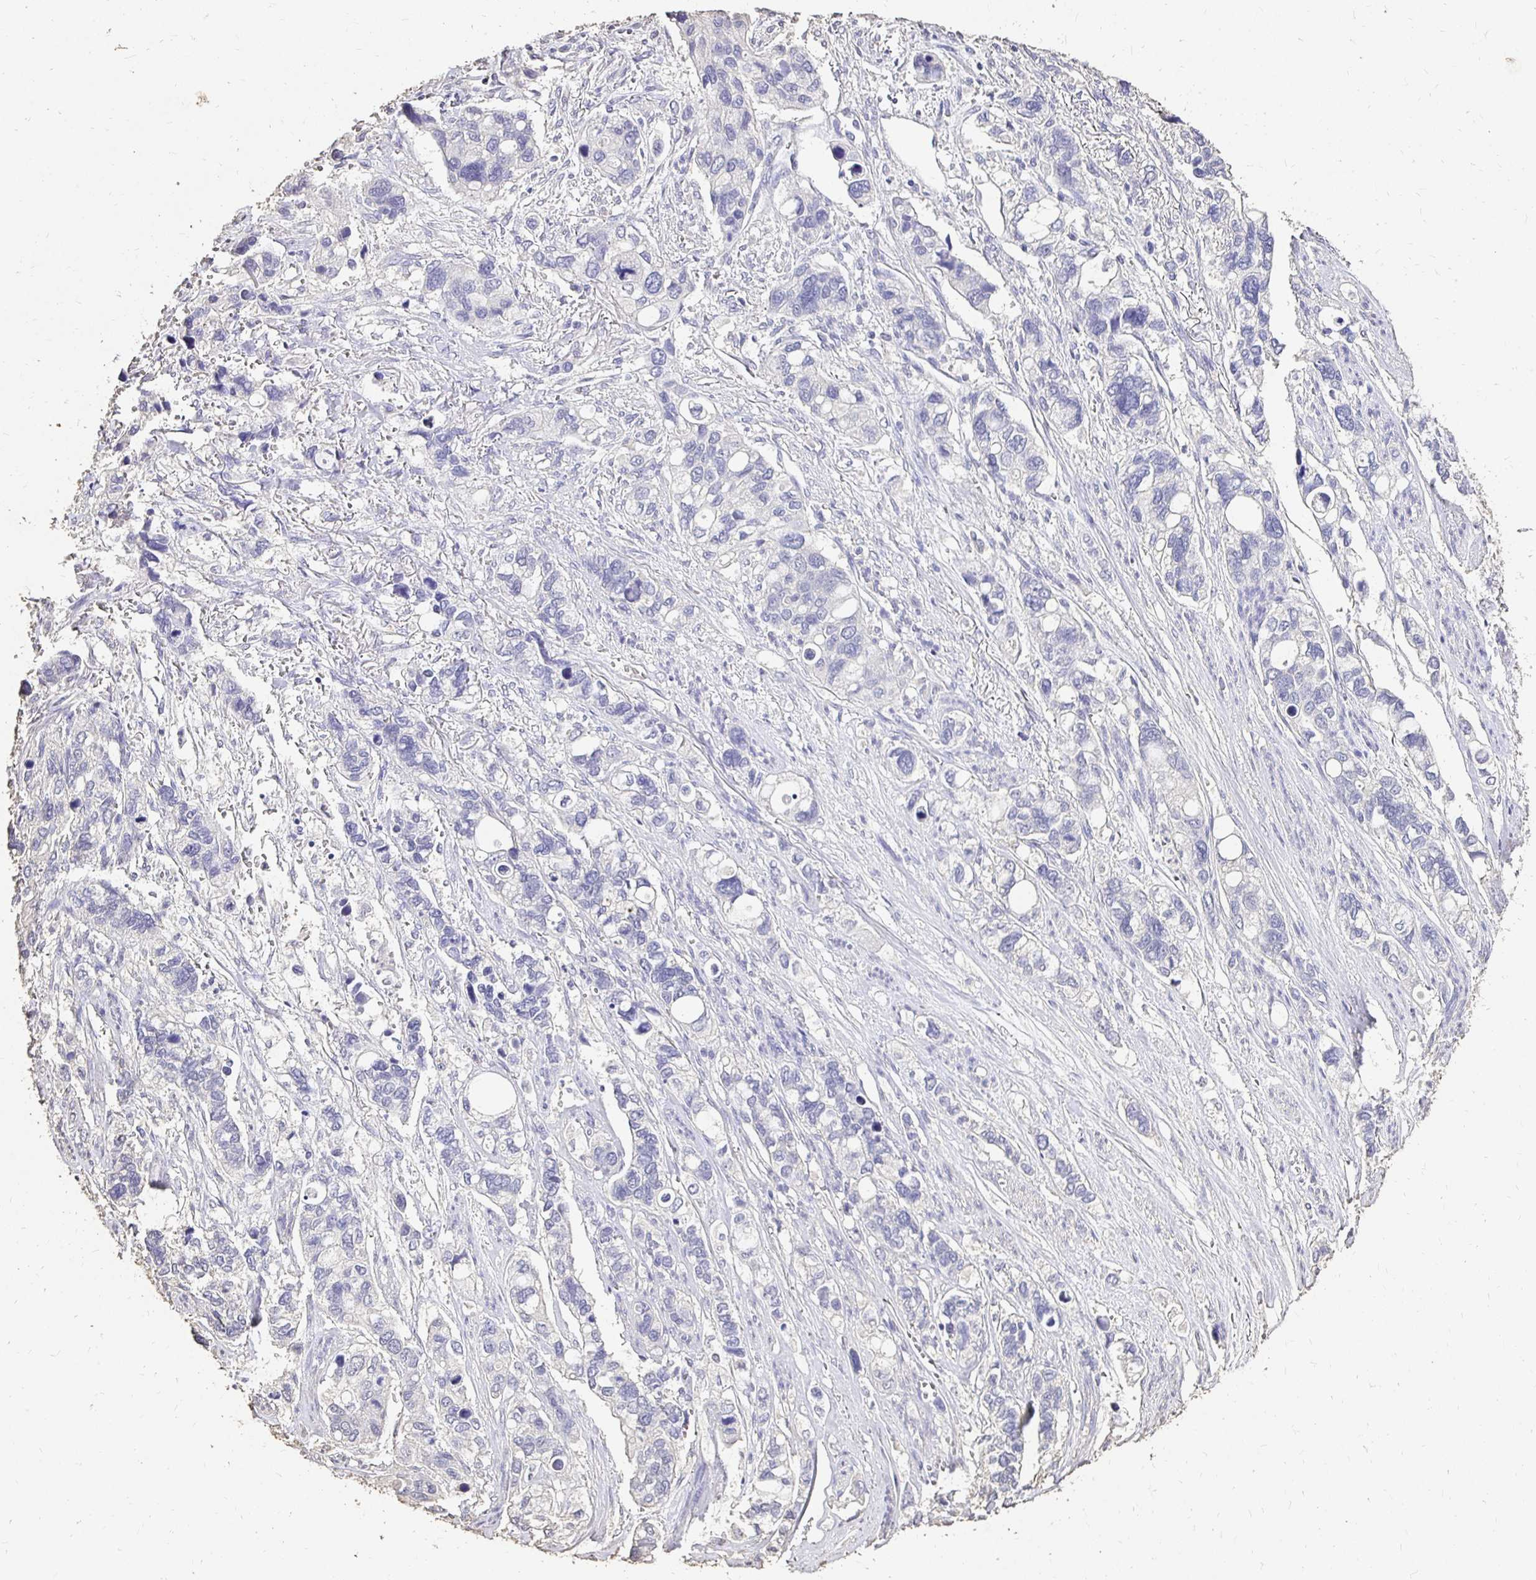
{"staining": {"intensity": "negative", "quantity": "none", "location": "none"}, "tissue": "stomach cancer", "cell_type": "Tumor cells", "image_type": "cancer", "snomed": [{"axis": "morphology", "description": "Adenocarcinoma, NOS"}, {"axis": "topography", "description": "Stomach, upper"}], "caption": "A photomicrograph of human adenocarcinoma (stomach) is negative for staining in tumor cells.", "gene": "UGT1A6", "patient": {"sex": "female", "age": 81}}